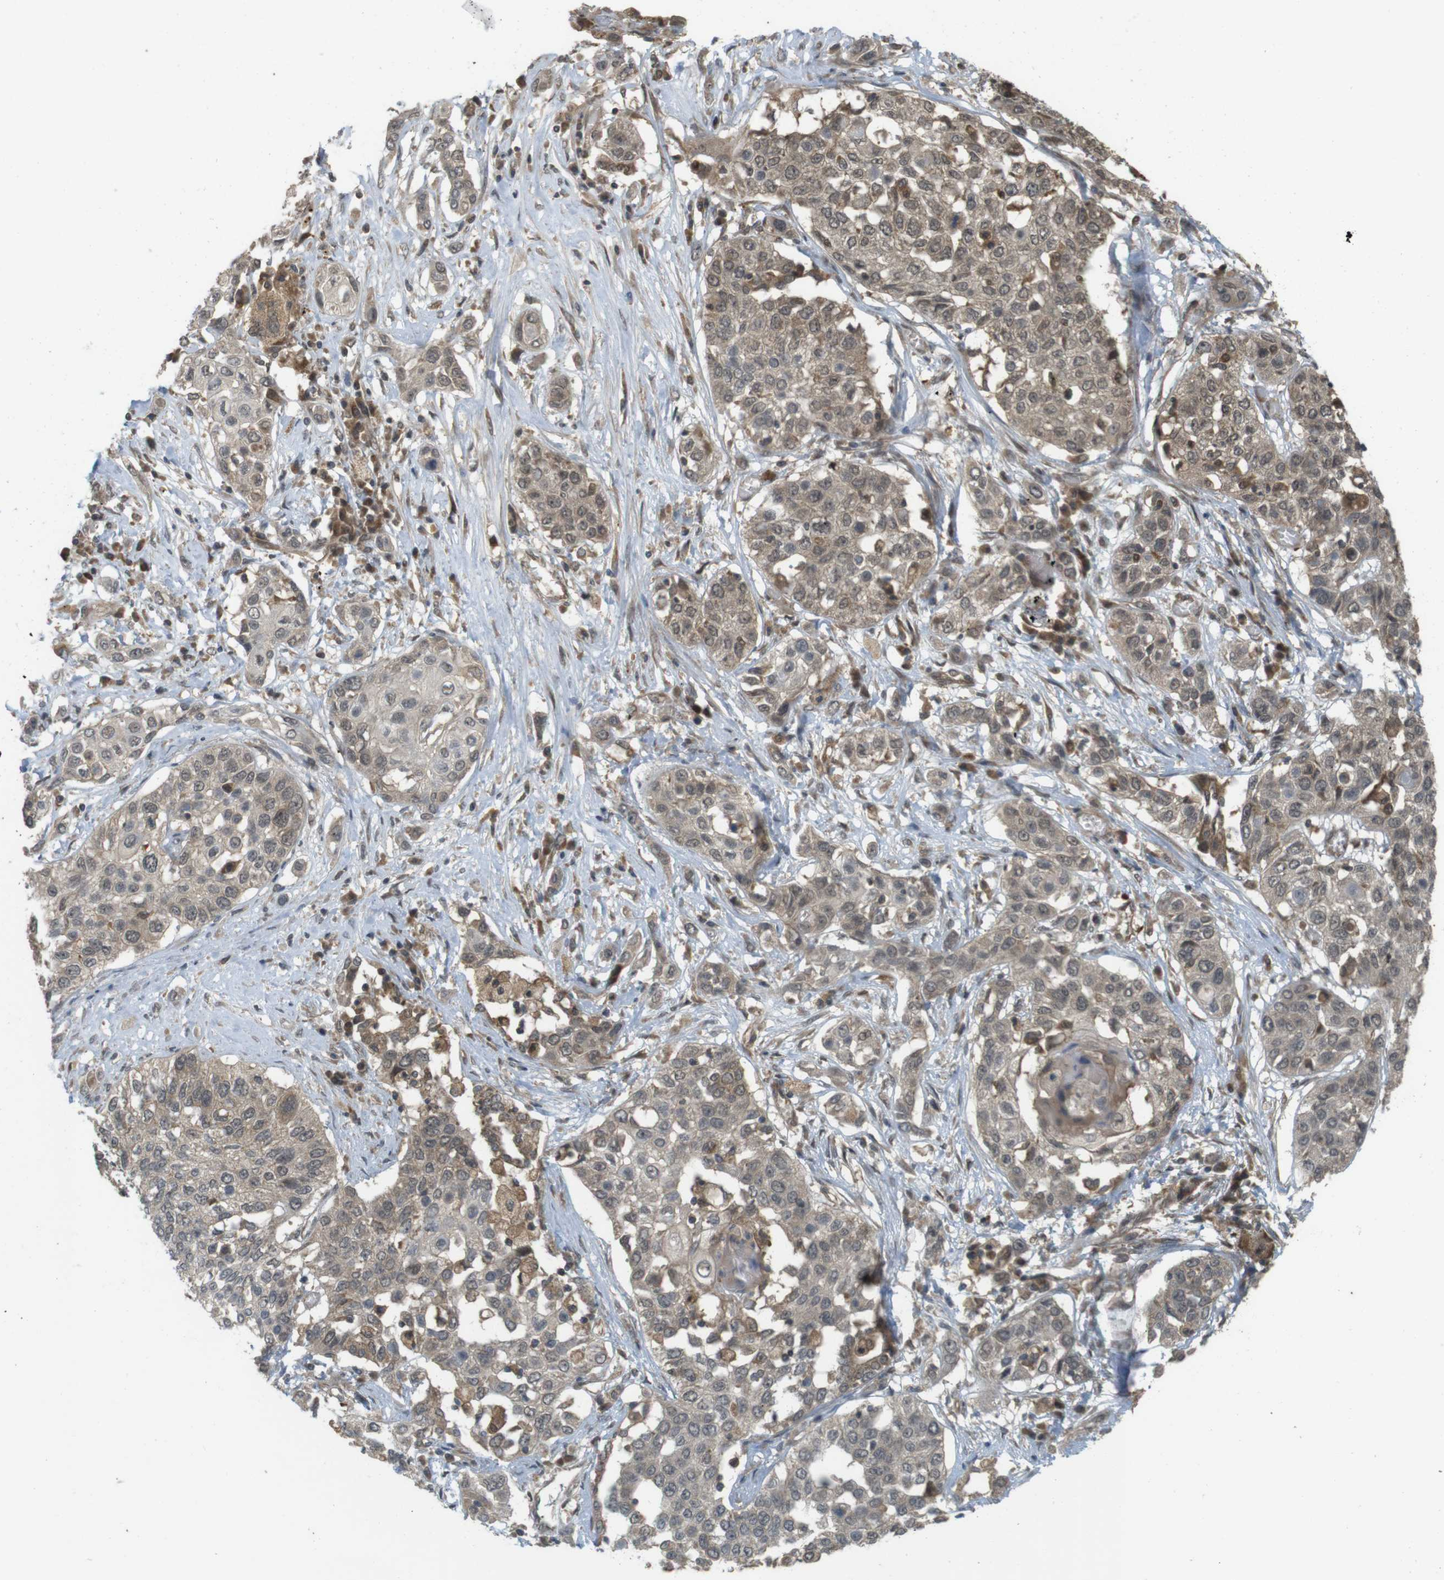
{"staining": {"intensity": "moderate", "quantity": ">75%", "location": "cytoplasmic/membranous,nuclear"}, "tissue": "lung cancer", "cell_type": "Tumor cells", "image_type": "cancer", "snomed": [{"axis": "morphology", "description": "Squamous cell carcinoma, NOS"}, {"axis": "topography", "description": "Lung"}], "caption": "An IHC micrograph of tumor tissue is shown. Protein staining in brown labels moderate cytoplasmic/membranous and nuclear positivity in lung squamous cell carcinoma within tumor cells. (DAB = brown stain, brightfield microscopy at high magnification).", "gene": "RNF130", "patient": {"sex": "male", "age": 71}}